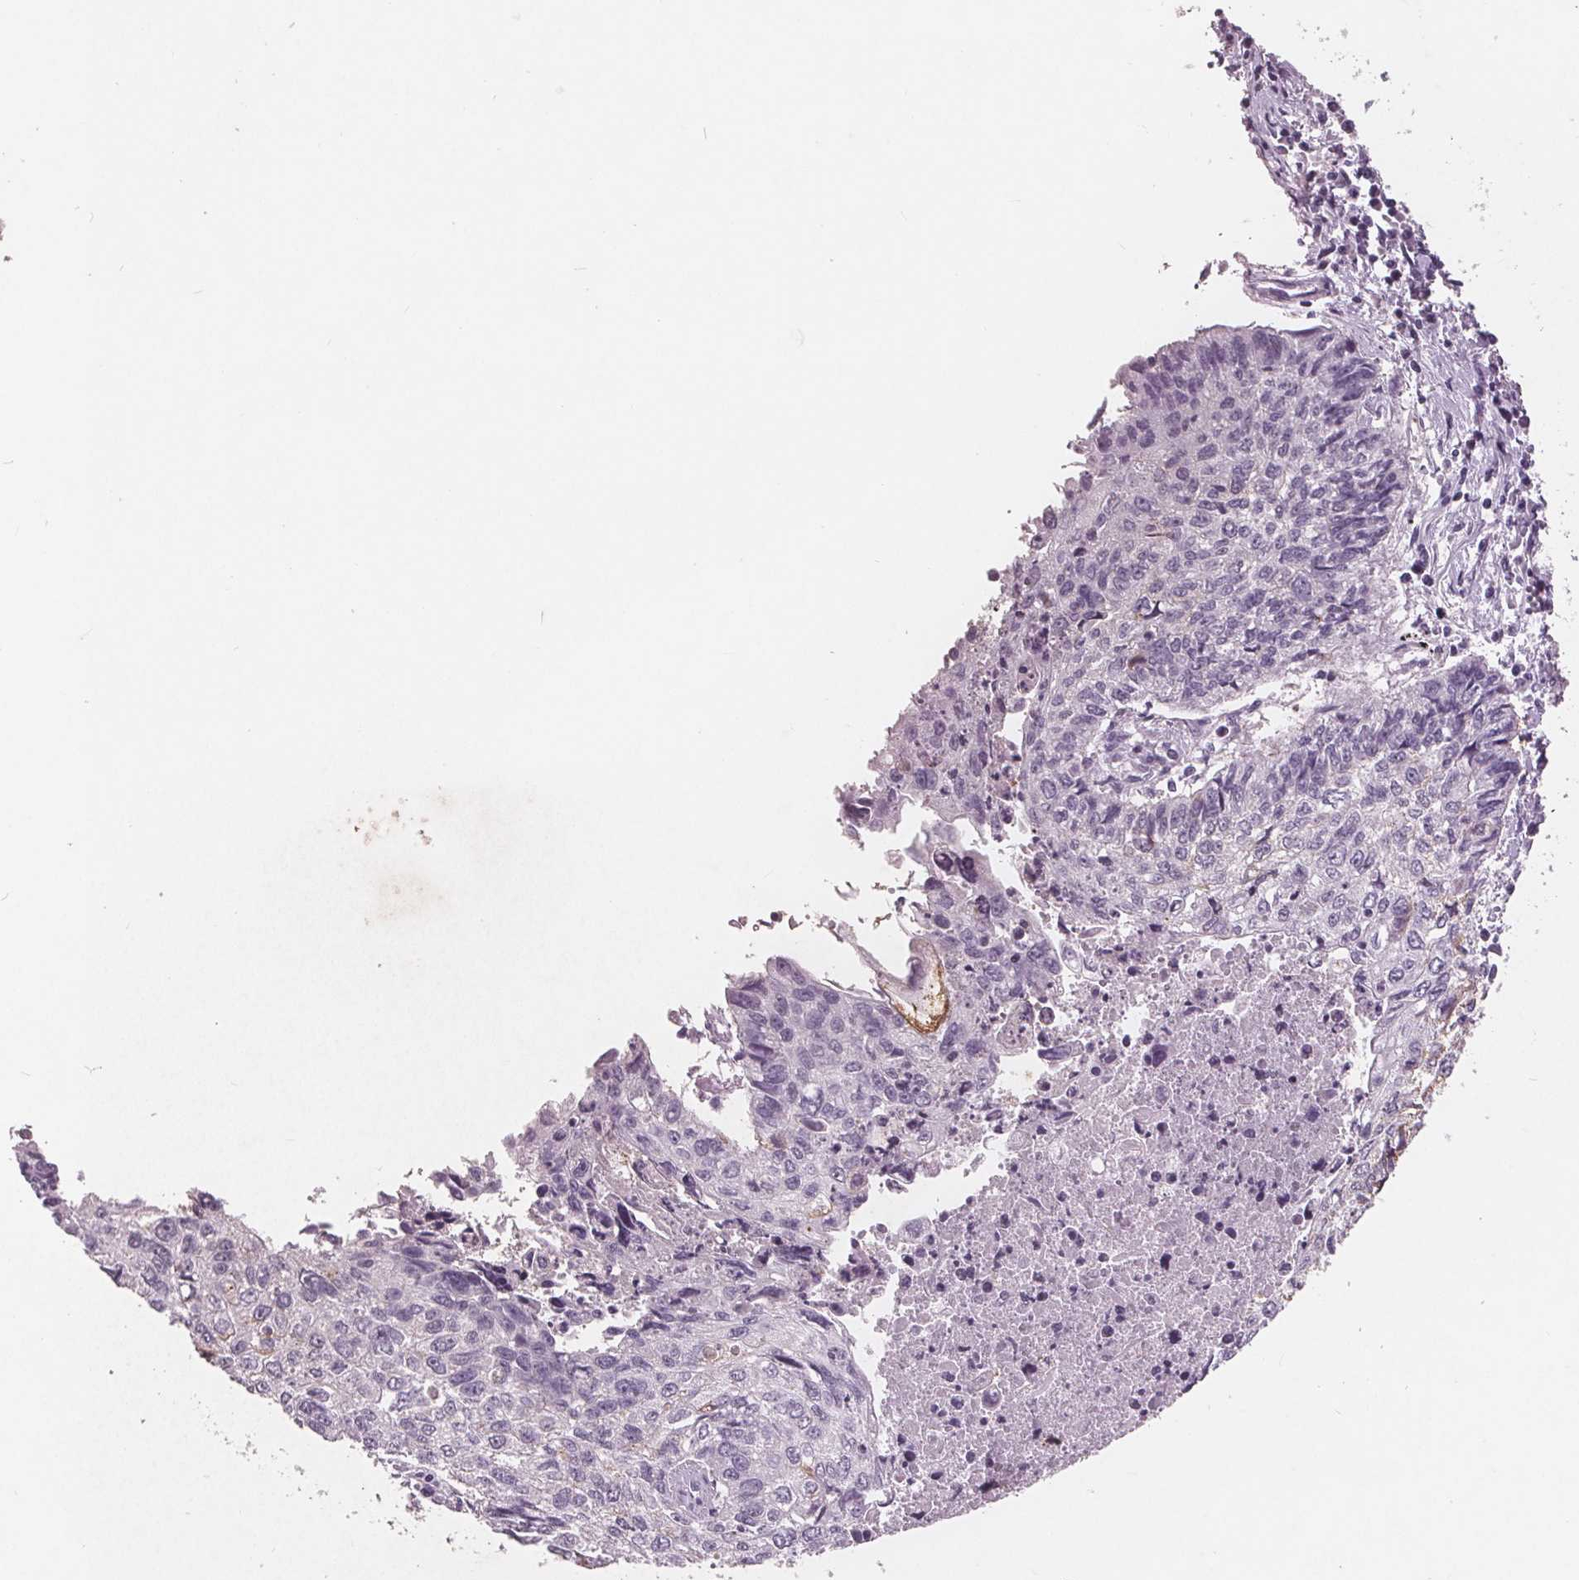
{"staining": {"intensity": "negative", "quantity": "none", "location": "none"}, "tissue": "lung cancer", "cell_type": "Tumor cells", "image_type": "cancer", "snomed": [{"axis": "morphology", "description": "Normal morphology"}, {"axis": "morphology", "description": "Aneuploidy"}, {"axis": "morphology", "description": "Squamous cell carcinoma, NOS"}, {"axis": "topography", "description": "Lymph node"}, {"axis": "topography", "description": "Lung"}], "caption": "Tumor cells show no significant protein positivity in lung squamous cell carcinoma.", "gene": "PTPN14", "patient": {"sex": "female", "age": 76}}